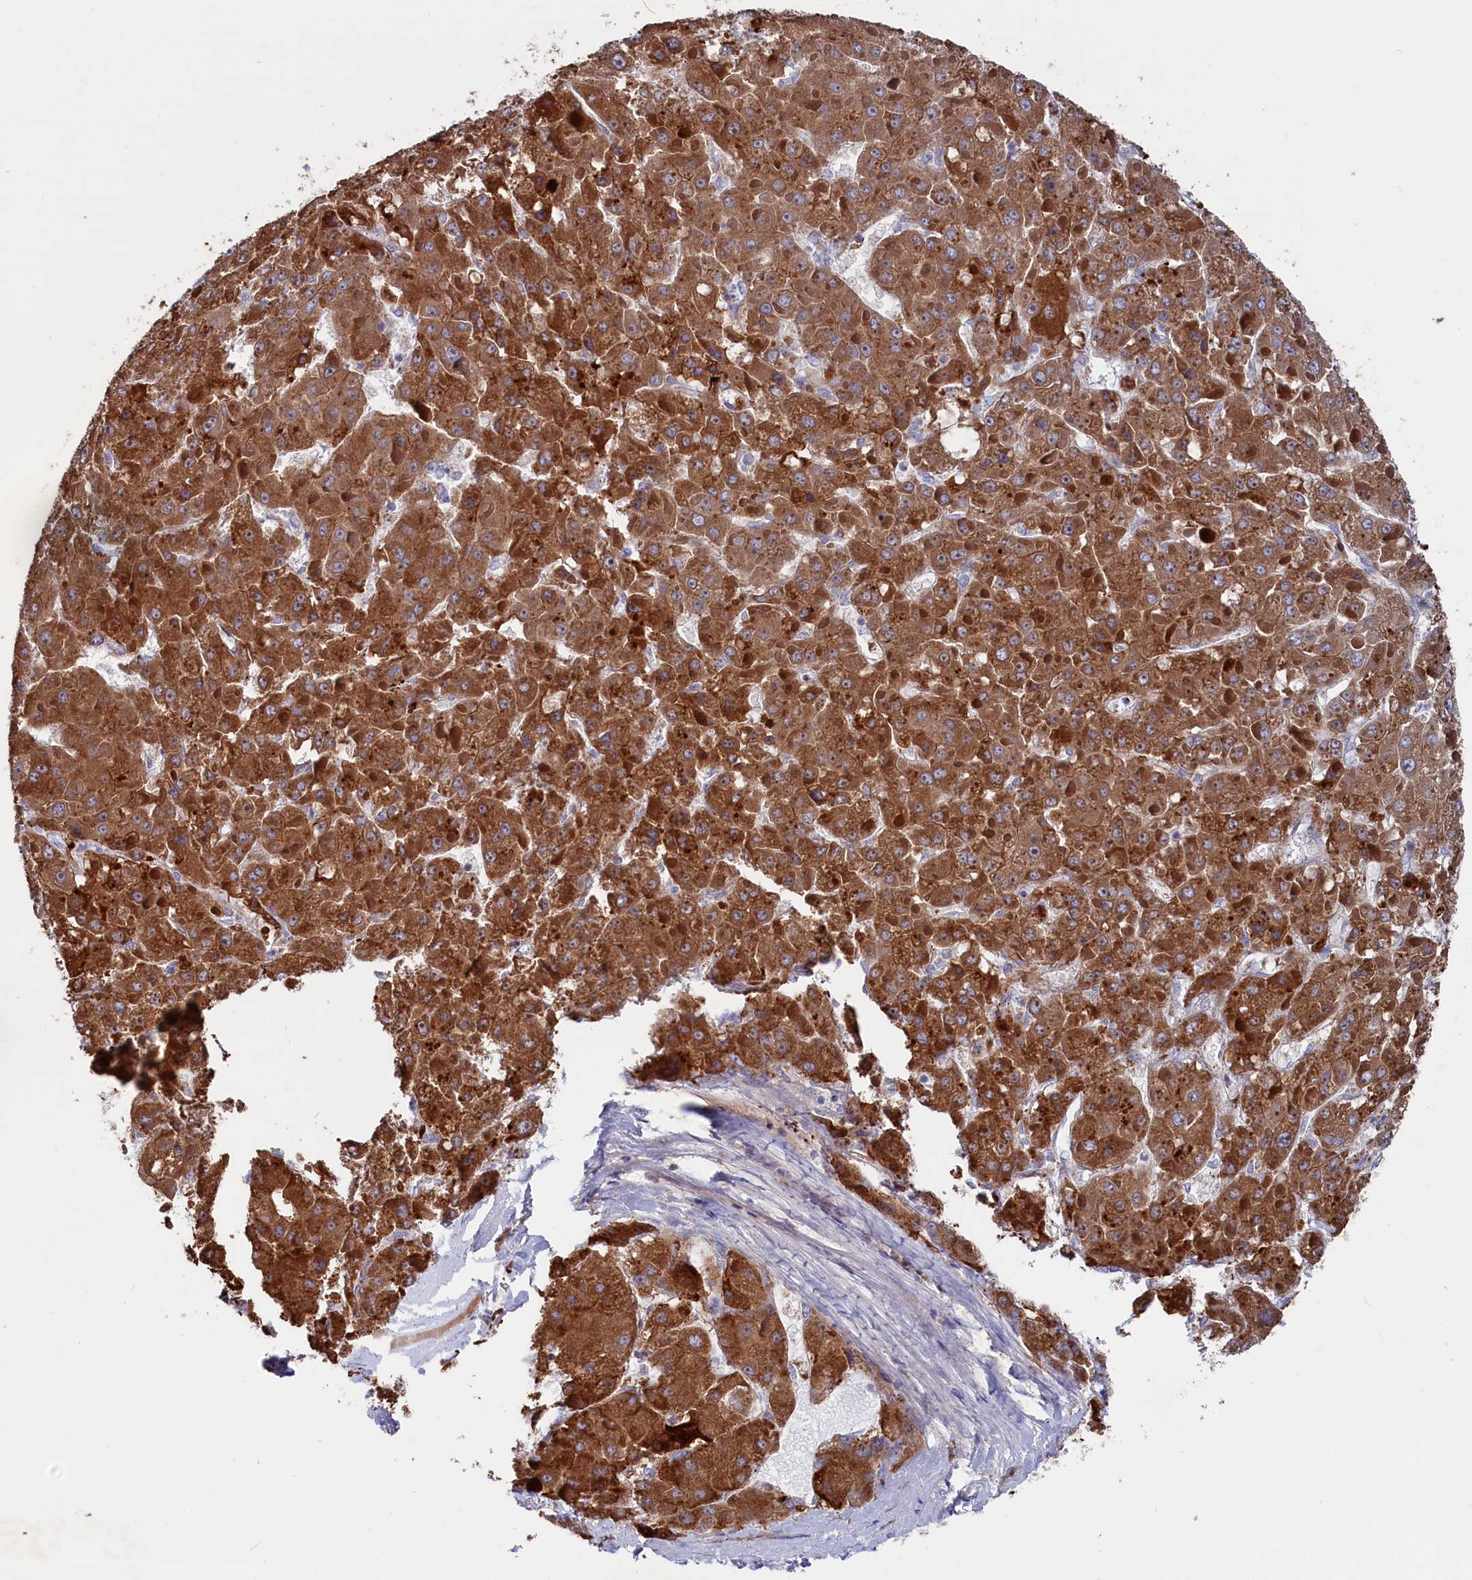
{"staining": {"intensity": "strong", "quantity": ">75%", "location": "cytoplasmic/membranous"}, "tissue": "liver cancer", "cell_type": "Tumor cells", "image_type": "cancer", "snomed": [{"axis": "morphology", "description": "Carcinoma, Hepatocellular, NOS"}, {"axis": "topography", "description": "Liver"}], "caption": "About >75% of tumor cells in human hepatocellular carcinoma (liver) show strong cytoplasmic/membranous protein positivity as visualized by brown immunohistochemical staining.", "gene": "NUDT7", "patient": {"sex": "female", "age": 73}}